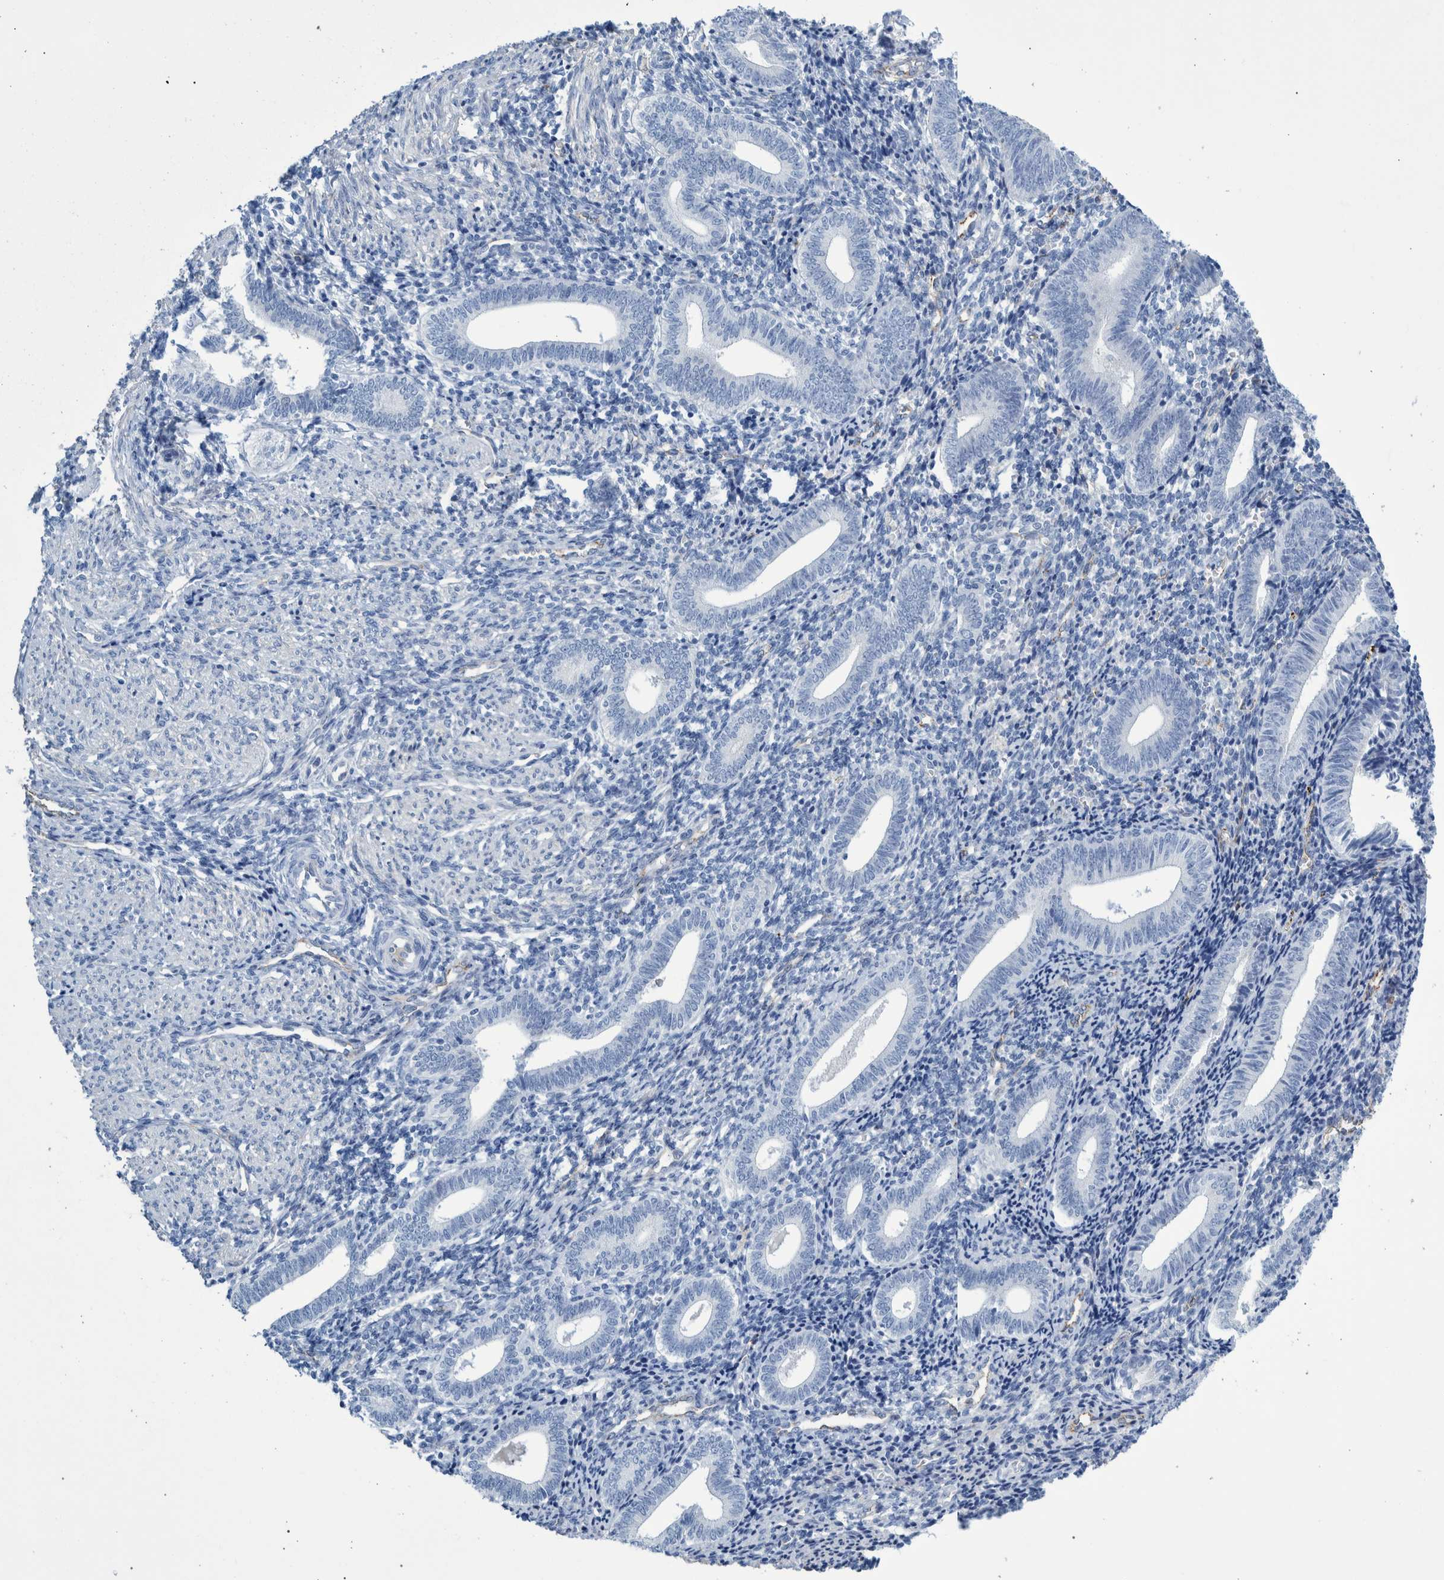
{"staining": {"intensity": "negative", "quantity": "none", "location": "none"}, "tissue": "endometrium", "cell_type": "Cells in endometrial stroma", "image_type": "normal", "snomed": [{"axis": "morphology", "description": "Normal tissue, NOS"}, {"axis": "topography", "description": "Uterus"}, {"axis": "topography", "description": "Endometrium"}], "caption": "Cells in endometrial stroma show no significant positivity in normal endometrium. (Stains: DAB (3,3'-diaminobenzidine) IHC with hematoxylin counter stain, Microscopy: brightfield microscopy at high magnification).", "gene": "SLC34A3", "patient": {"sex": "female", "age": 33}}